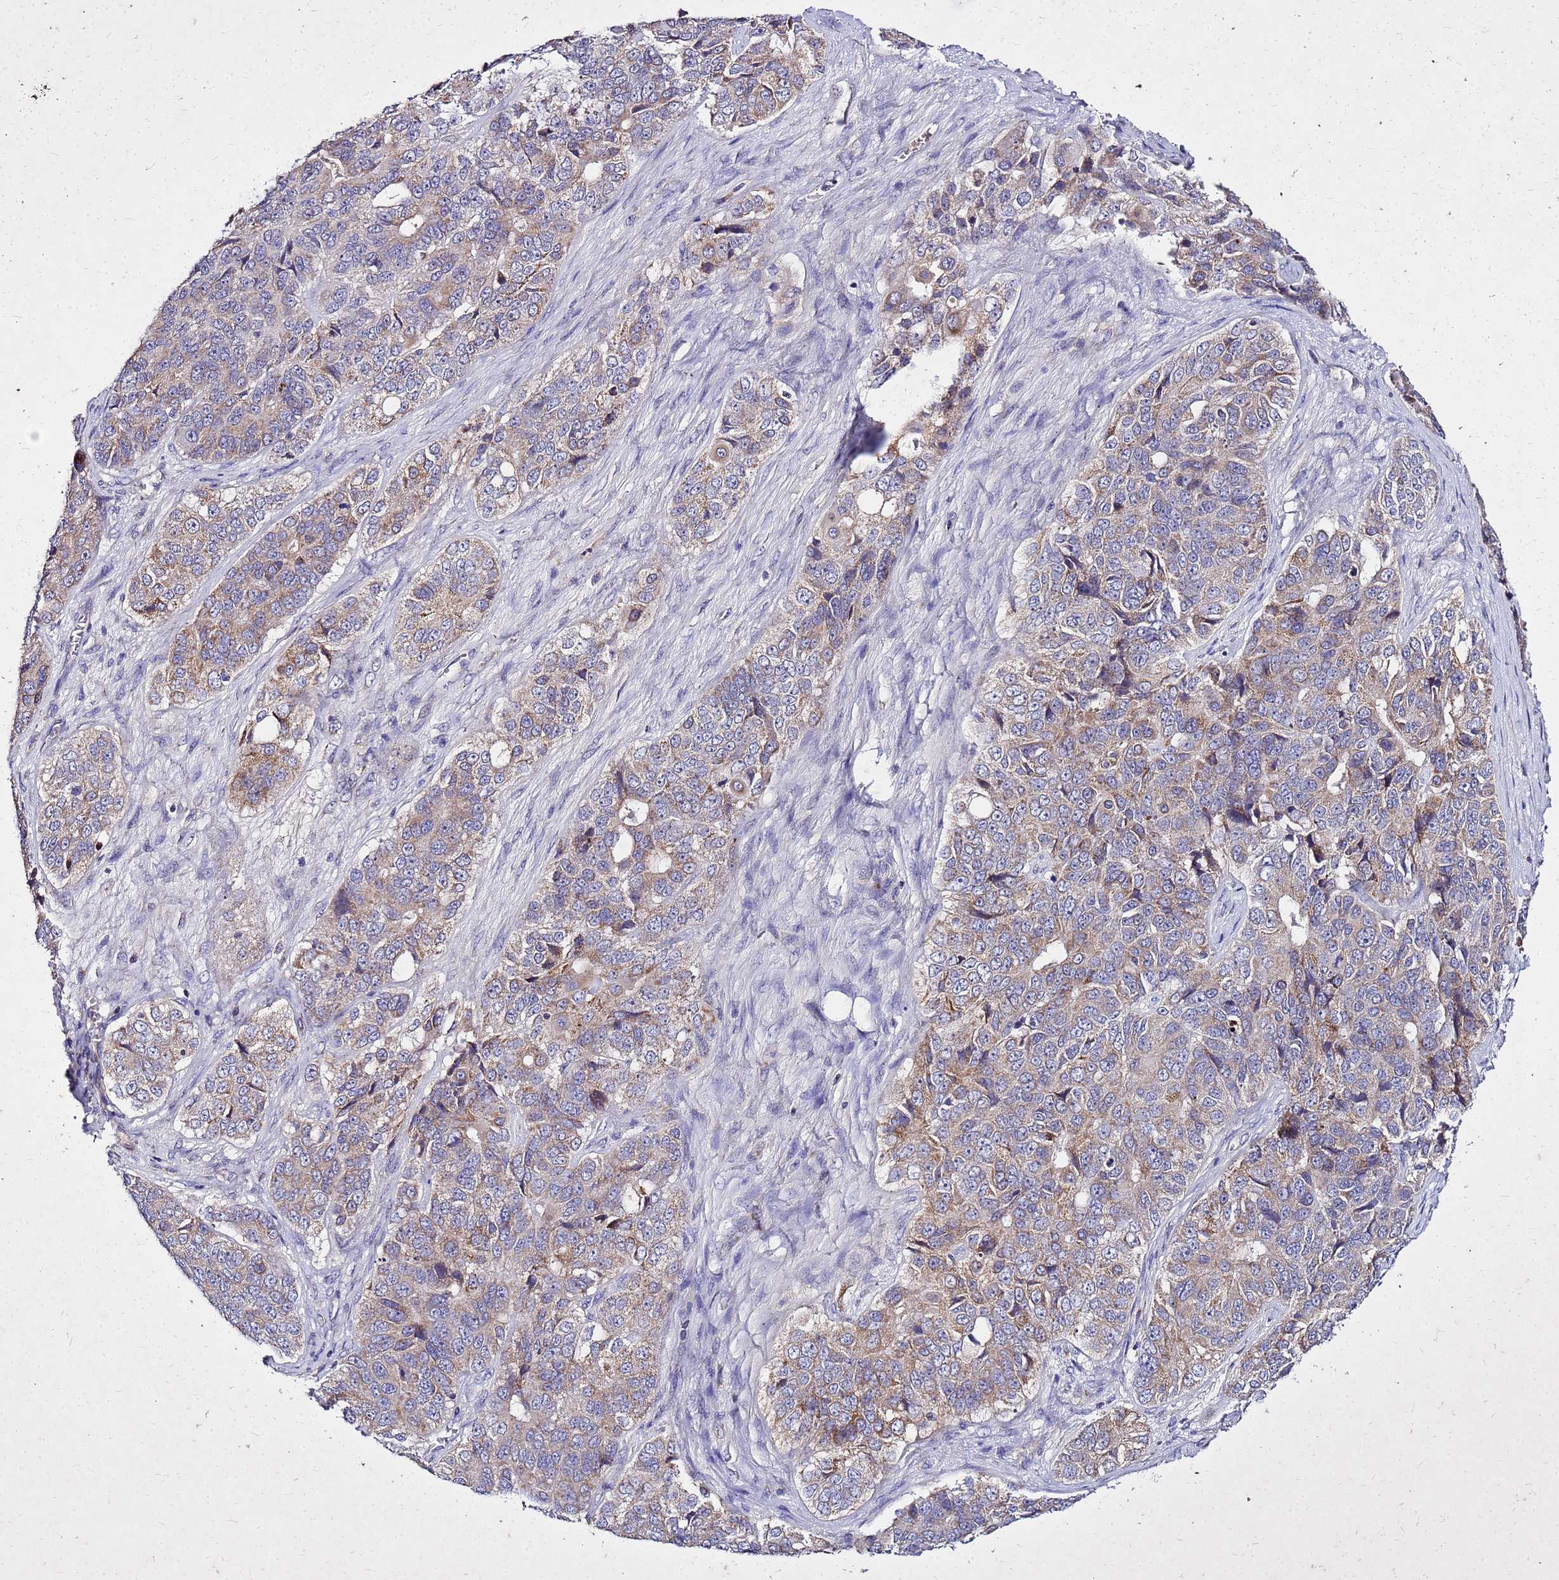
{"staining": {"intensity": "moderate", "quantity": "25%-75%", "location": "cytoplasmic/membranous"}, "tissue": "ovarian cancer", "cell_type": "Tumor cells", "image_type": "cancer", "snomed": [{"axis": "morphology", "description": "Carcinoma, endometroid"}, {"axis": "topography", "description": "Ovary"}], "caption": "DAB immunohistochemical staining of human ovarian cancer demonstrates moderate cytoplasmic/membranous protein expression in about 25%-75% of tumor cells.", "gene": "COX14", "patient": {"sex": "female", "age": 51}}